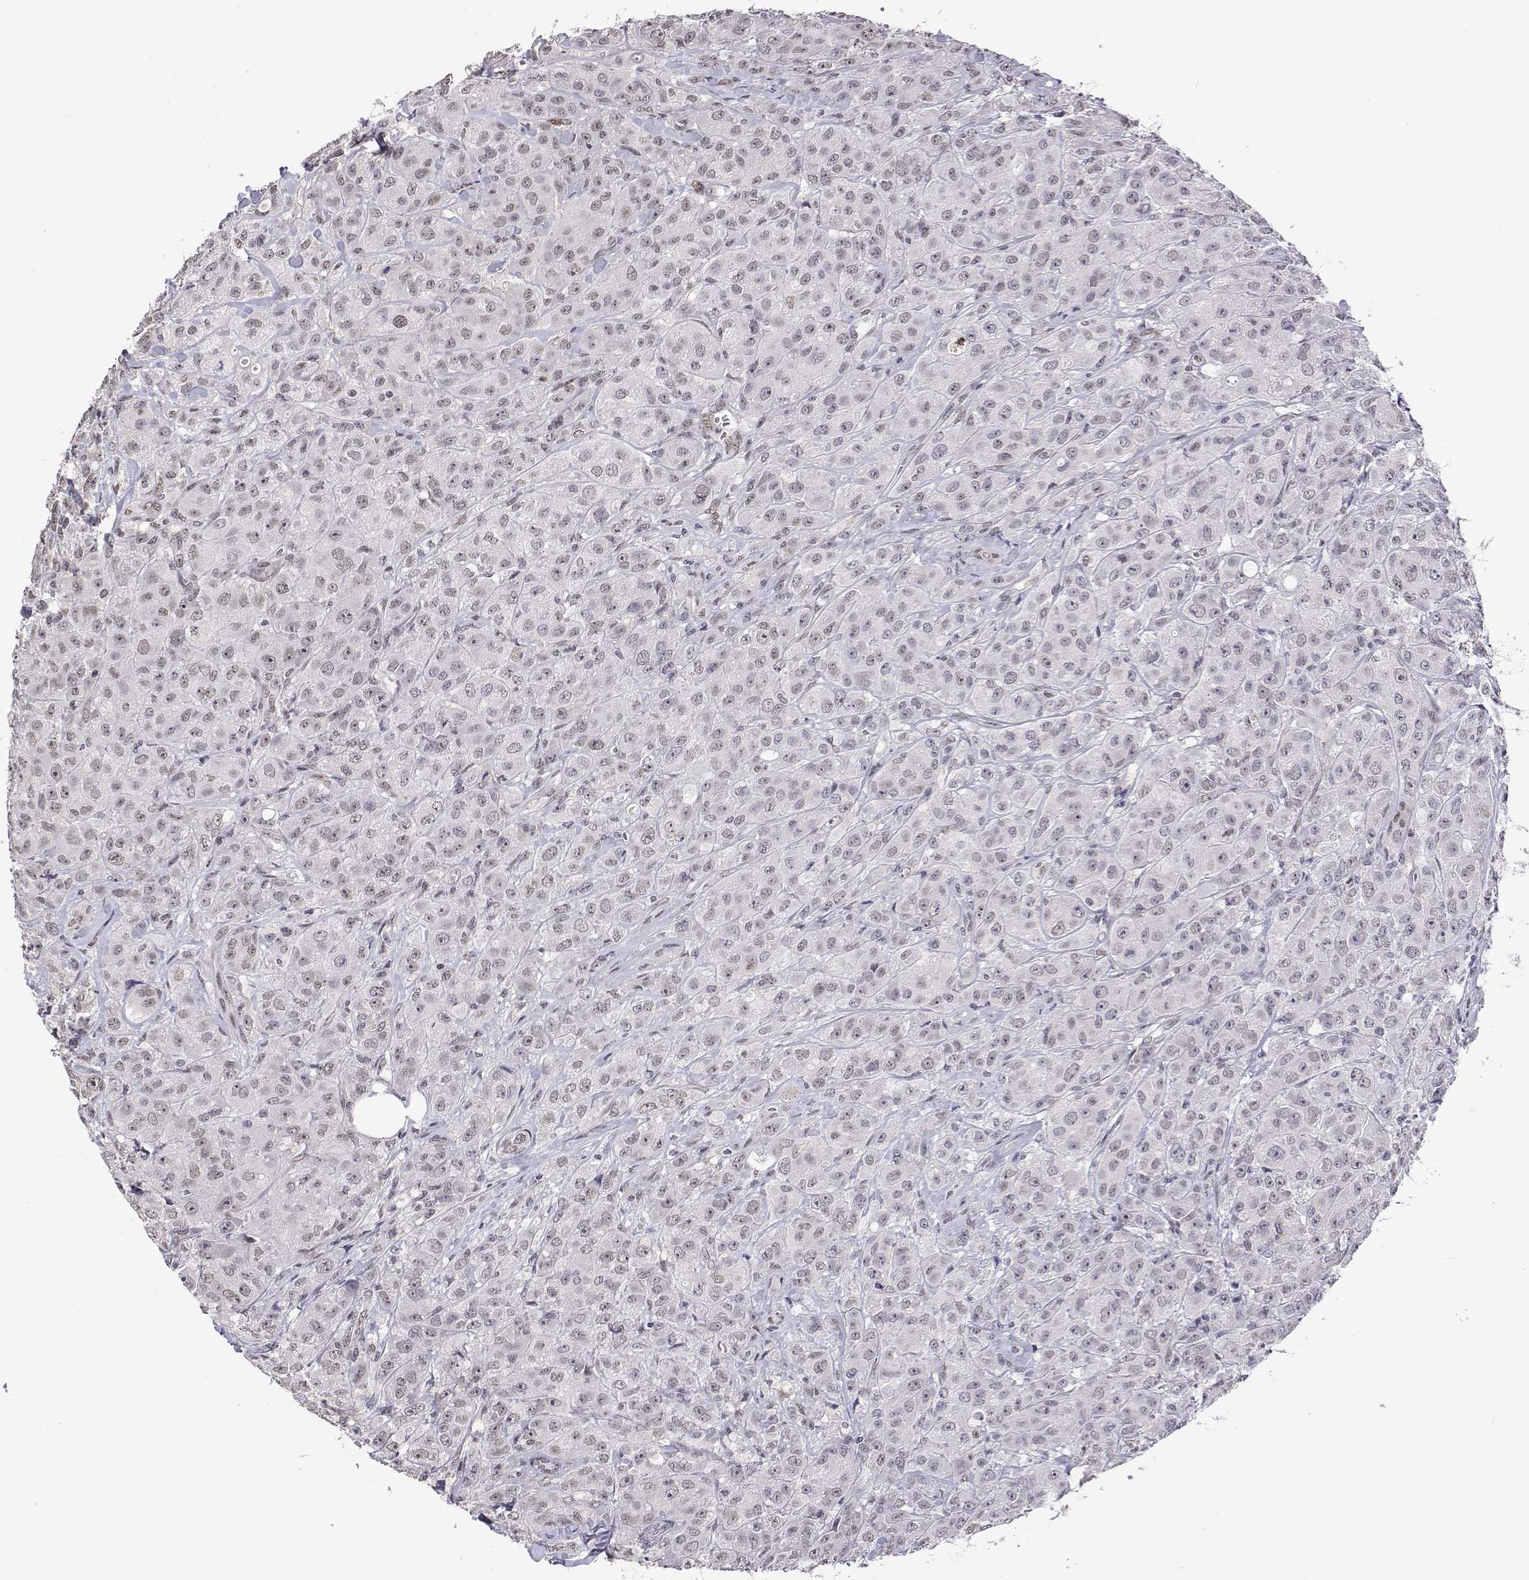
{"staining": {"intensity": "weak", "quantity": ">75%", "location": "nuclear"}, "tissue": "breast cancer", "cell_type": "Tumor cells", "image_type": "cancer", "snomed": [{"axis": "morphology", "description": "Duct carcinoma"}, {"axis": "topography", "description": "Breast"}], "caption": "This image exhibits breast cancer (infiltrating ductal carcinoma) stained with IHC to label a protein in brown. The nuclear of tumor cells show weak positivity for the protein. Nuclei are counter-stained blue.", "gene": "HNRNPA0", "patient": {"sex": "female", "age": 43}}